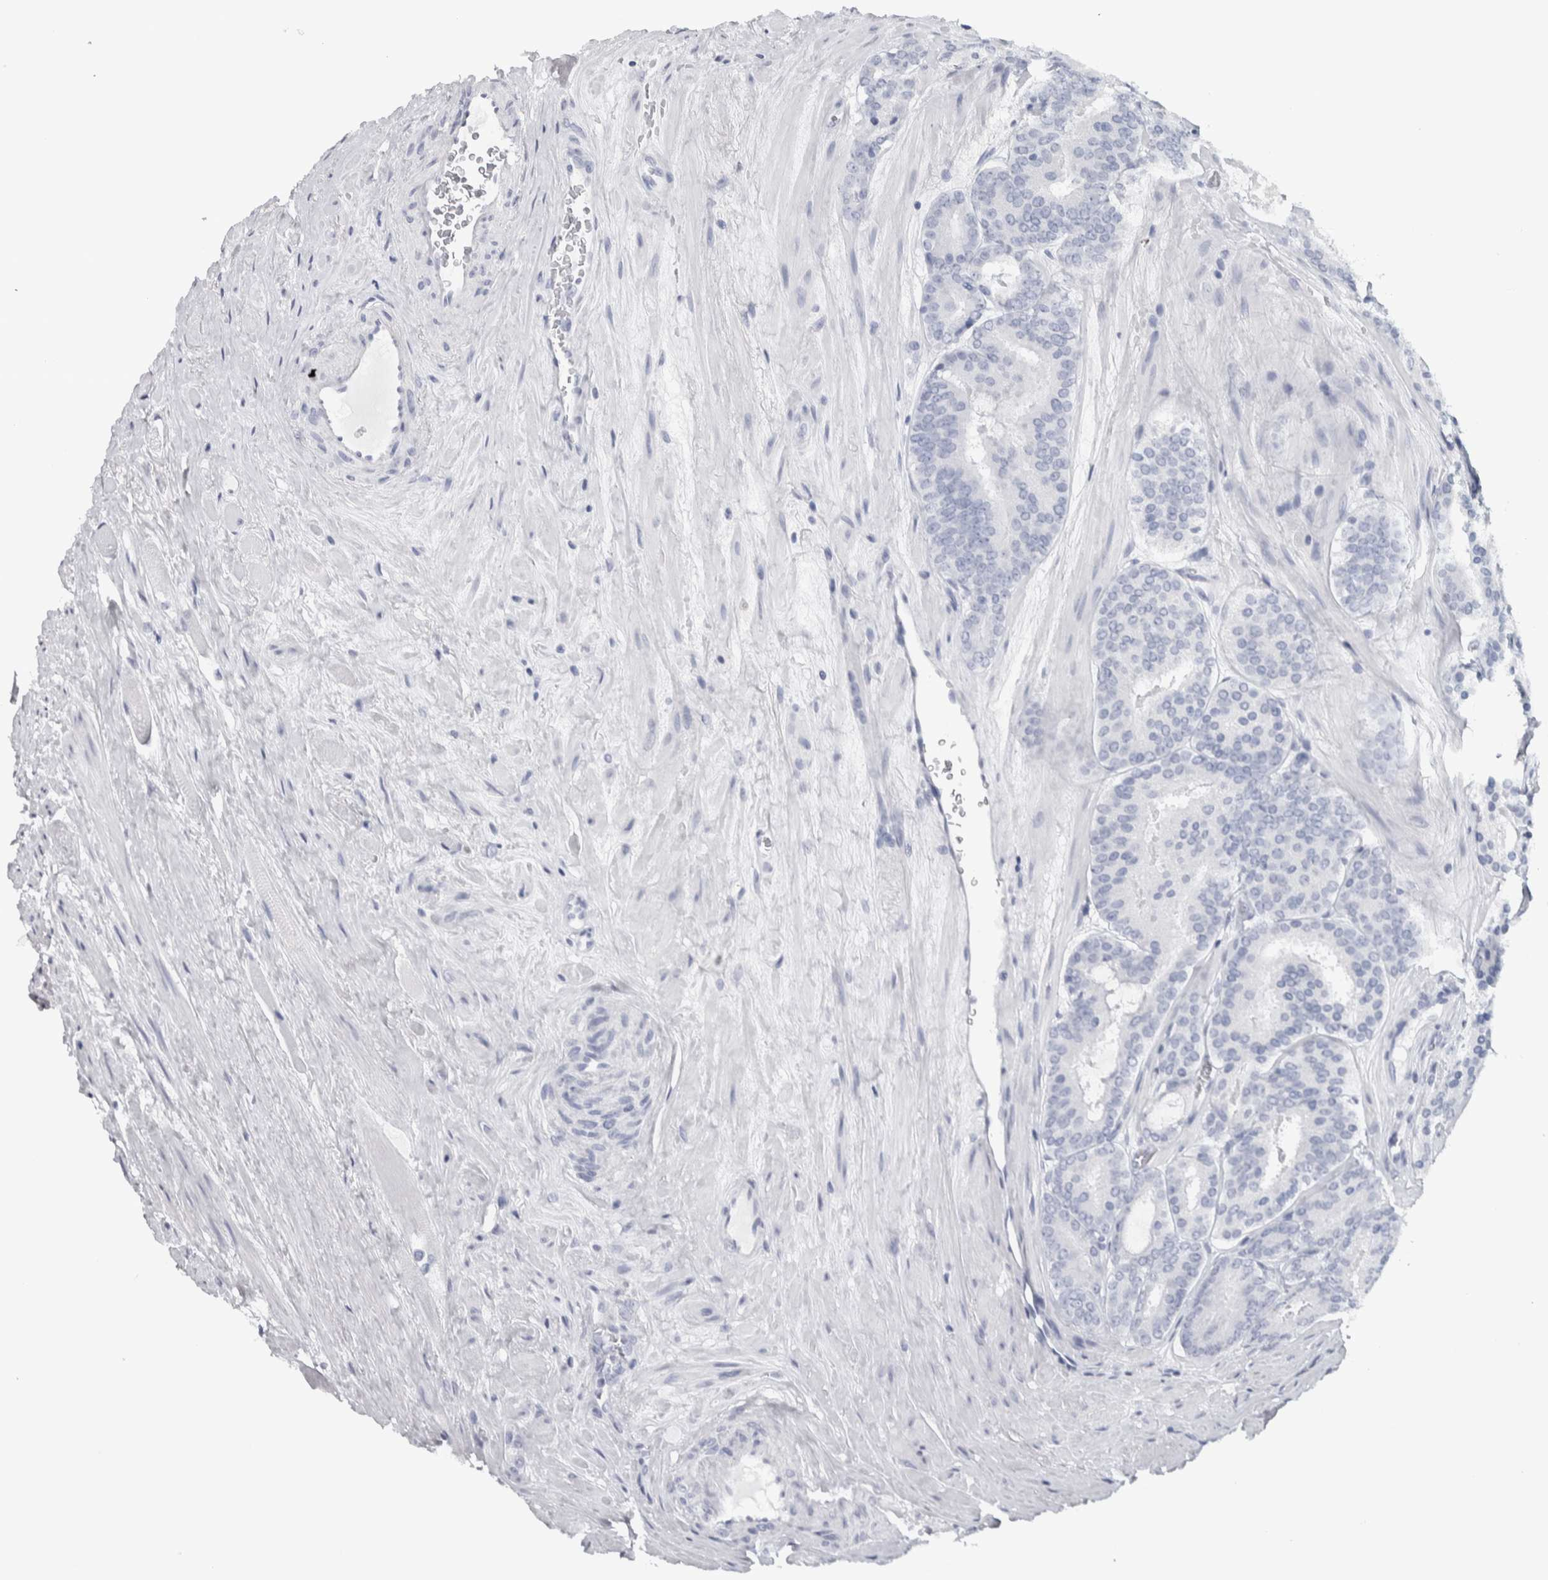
{"staining": {"intensity": "negative", "quantity": "none", "location": "none"}, "tissue": "prostate cancer", "cell_type": "Tumor cells", "image_type": "cancer", "snomed": [{"axis": "morphology", "description": "Adenocarcinoma, Low grade"}, {"axis": "topography", "description": "Prostate"}], "caption": "DAB (3,3'-diaminobenzidine) immunohistochemical staining of human prostate cancer shows no significant expression in tumor cells.", "gene": "NECAB1", "patient": {"sex": "male", "age": 69}}